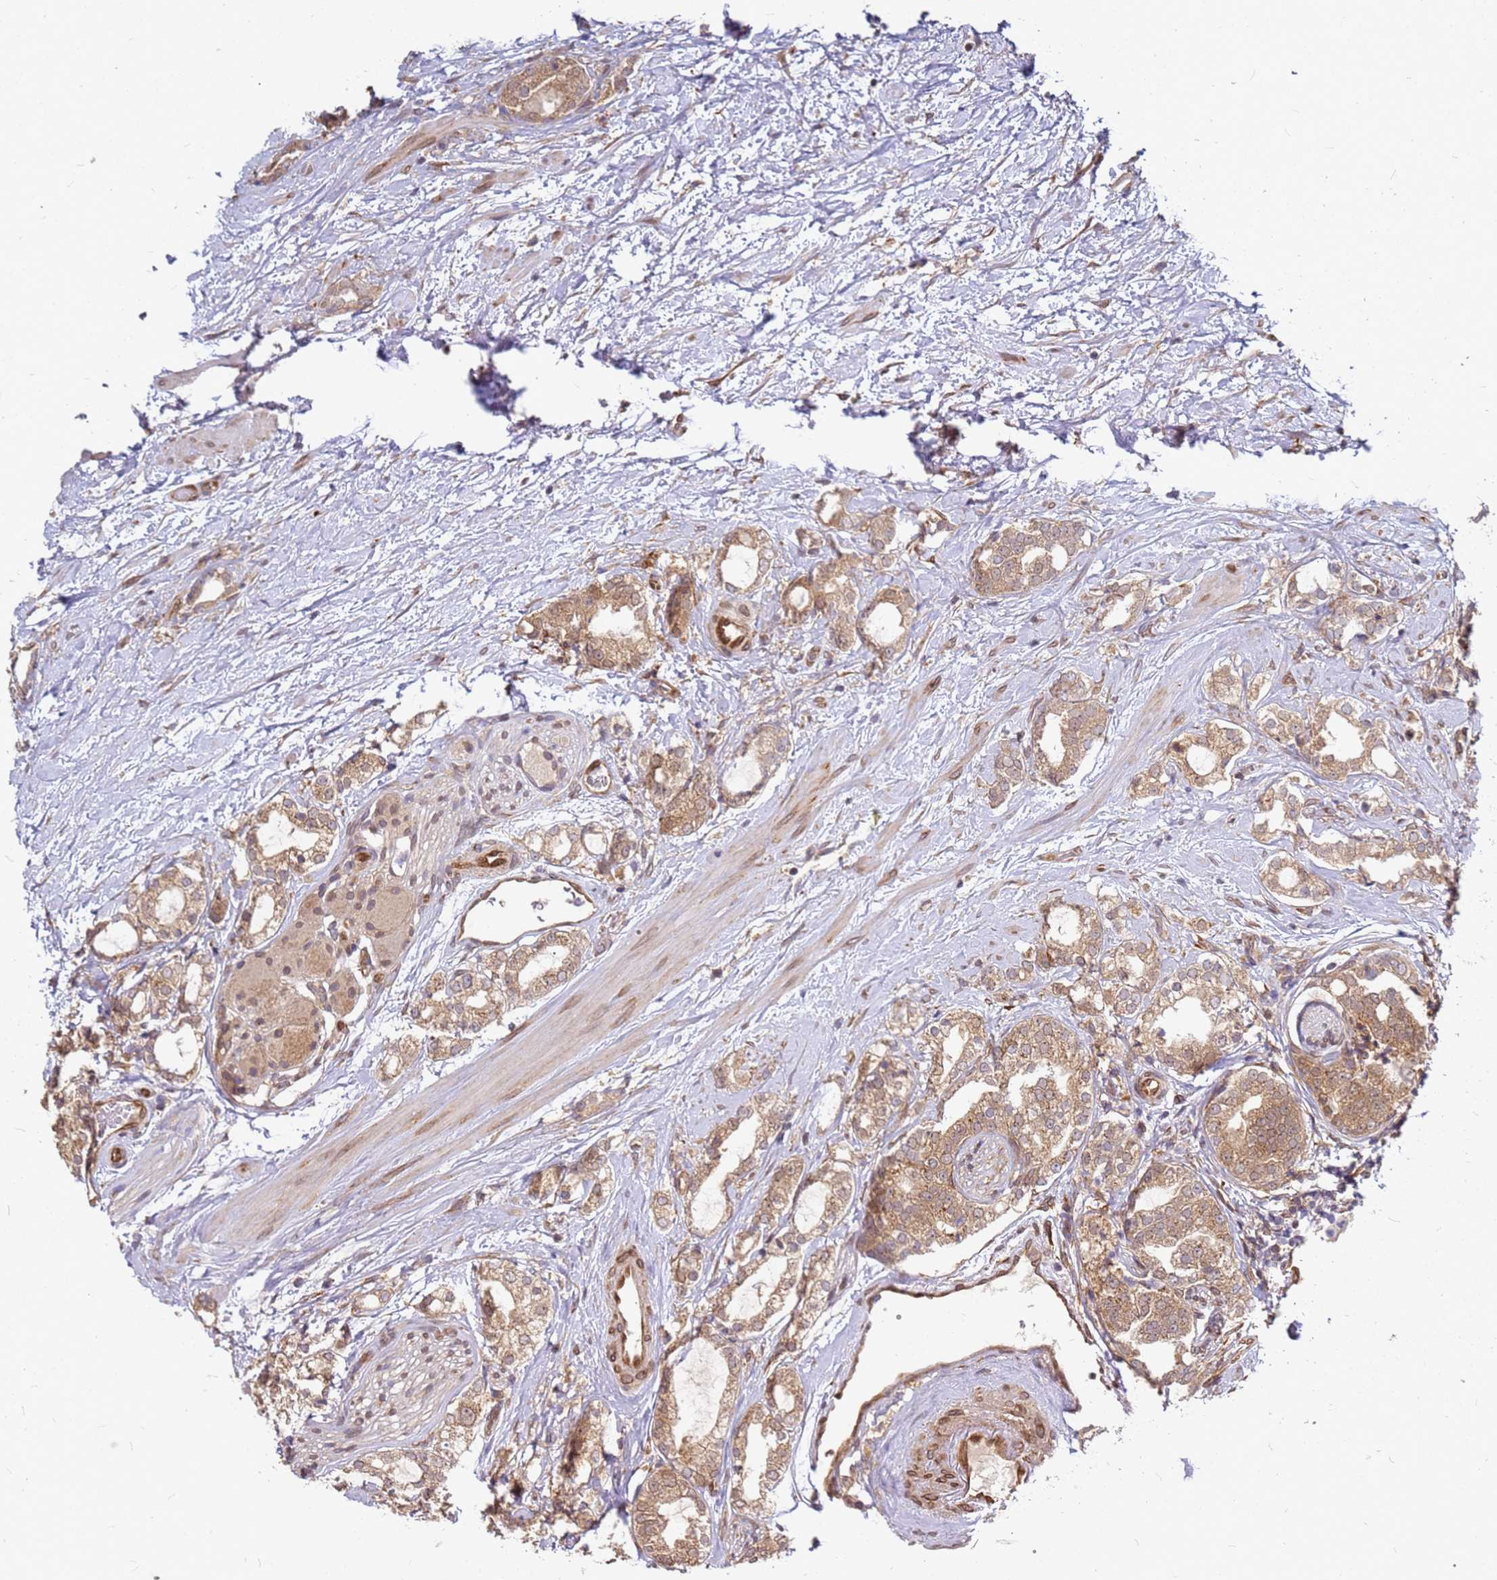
{"staining": {"intensity": "moderate", "quantity": ">75%", "location": "cytoplasmic/membranous"}, "tissue": "prostate cancer", "cell_type": "Tumor cells", "image_type": "cancer", "snomed": [{"axis": "morphology", "description": "Adenocarcinoma, High grade"}, {"axis": "topography", "description": "Prostate"}], "caption": "Moderate cytoplasmic/membranous expression for a protein is present in approximately >75% of tumor cells of high-grade adenocarcinoma (prostate) using immunohistochemistry.", "gene": "NUDT14", "patient": {"sex": "male", "age": 64}}